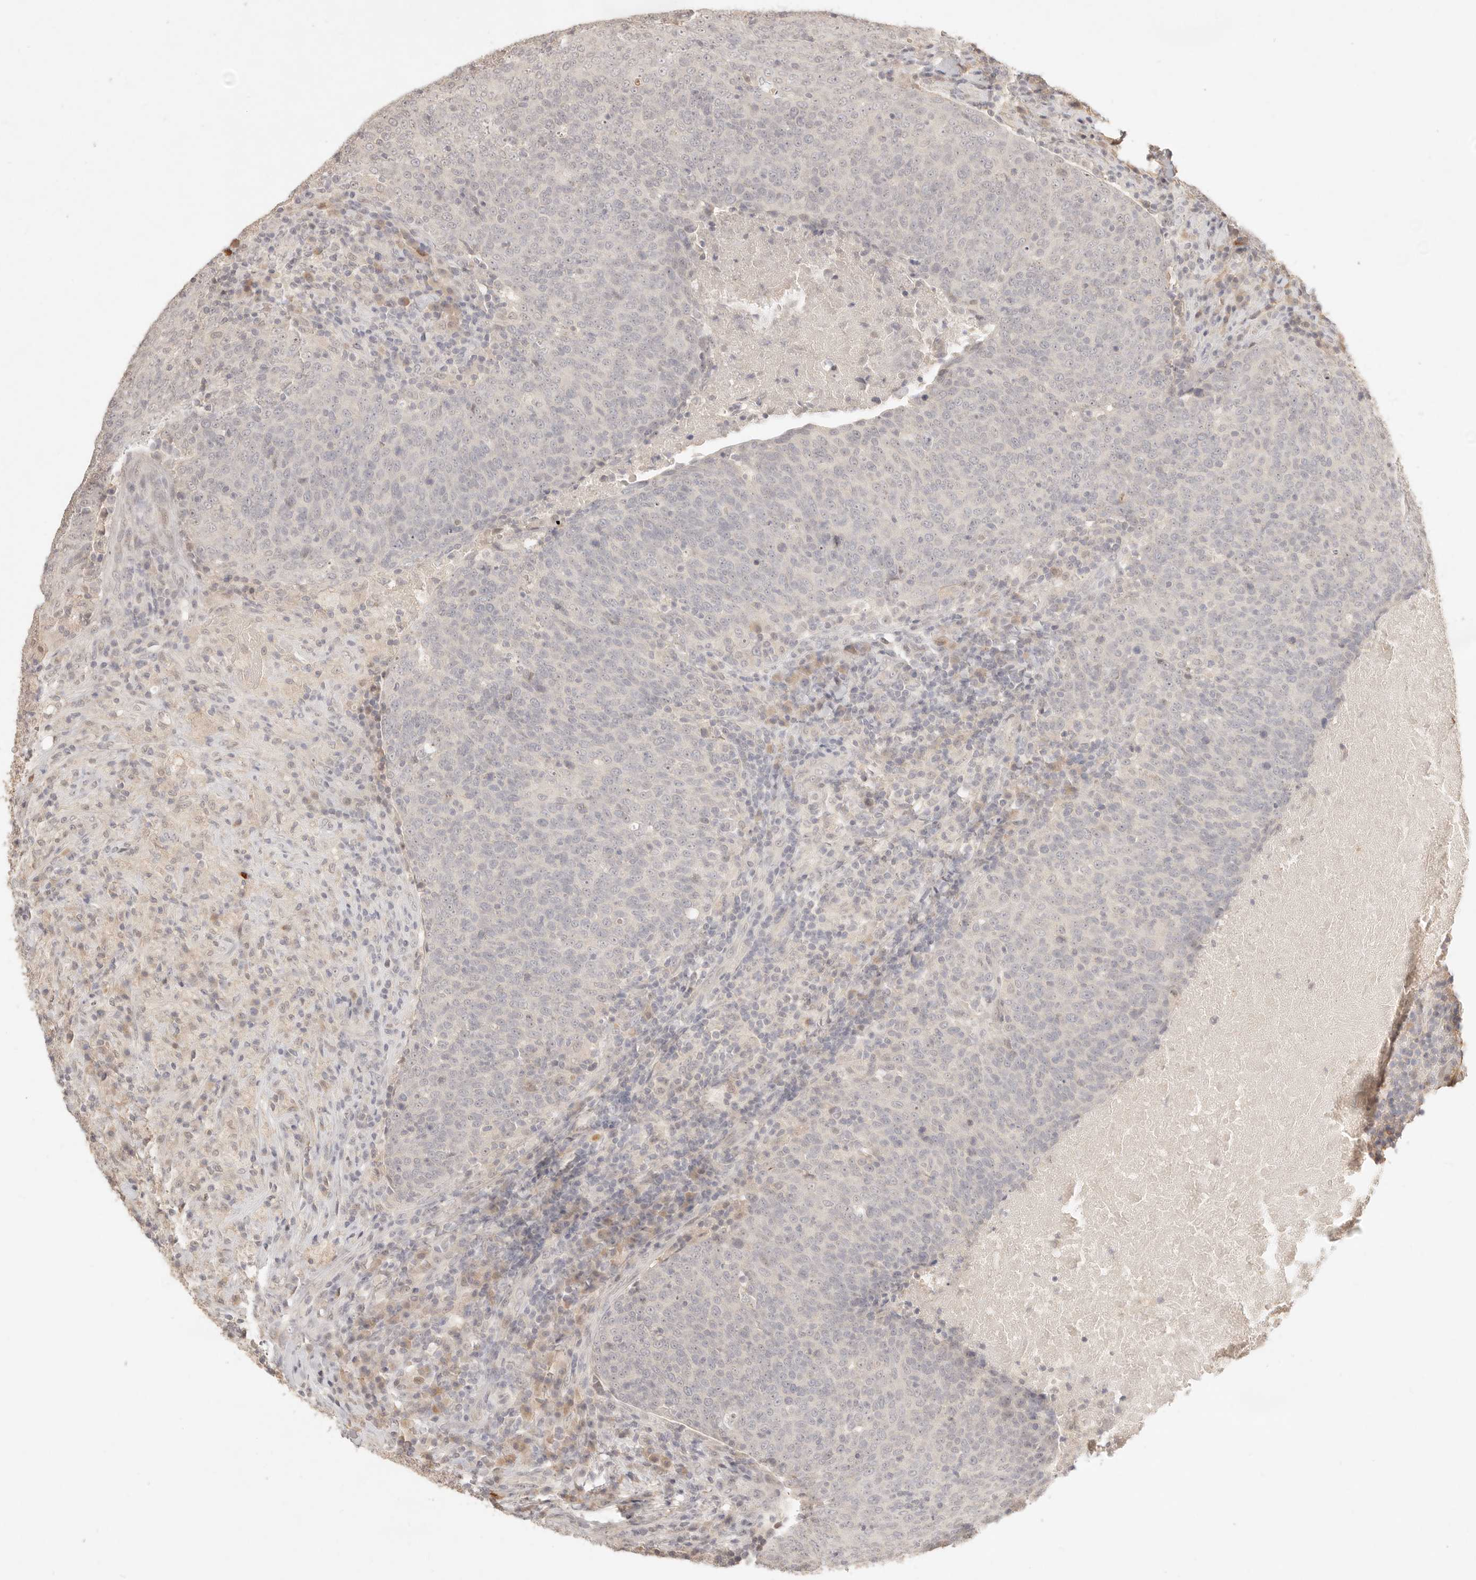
{"staining": {"intensity": "negative", "quantity": "none", "location": "none"}, "tissue": "head and neck cancer", "cell_type": "Tumor cells", "image_type": "cancer", "snomed": [{"axis": "morphology", "description": "Squamous cell carcinoma, NOS"}, {"axis": "morphology", "description": "Squamous cell carcinoma, metastatic, NOS"}, {"axis": "topography", "description": "Lymph node"}, {"axis": "topography", "description": "Head-Neck"}], "caption": "A histopathology image of head and neck squamous cell carcinoma stained for a protein exhibits no brown staining in tumor cells.", "gene": "MEP1A", "patient": {"sex": "male", "age": 62}}